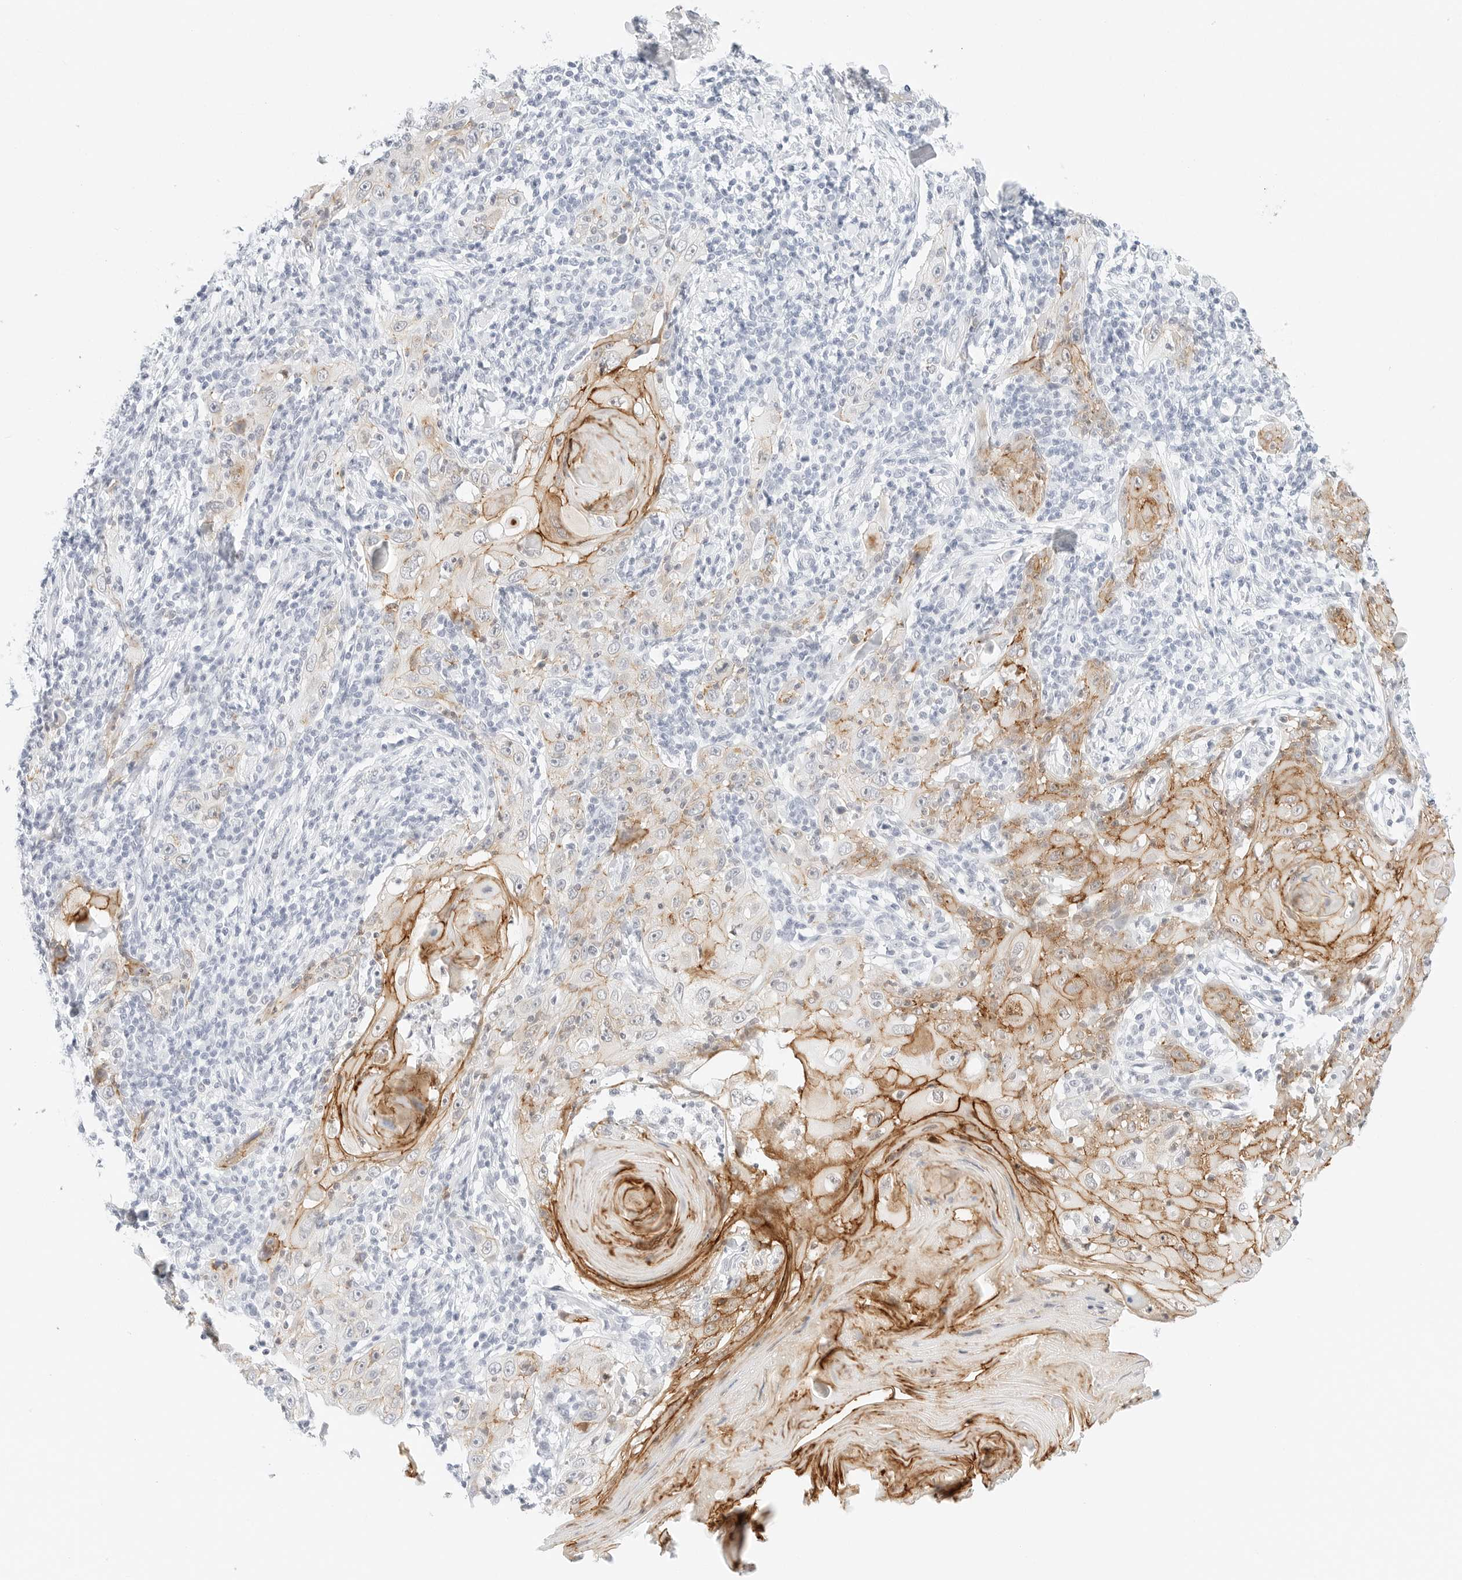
{"staining": {"intensity": "moderate", "quantity": "25%-75%", "location": "cytoplasmic/membranous"}, "tissue": "skin cancer", "cell_type": "Tumor cells", "image_type": "cancer", "snomed": [{"axis": "morphology", "description": "Squamous cell carcinoma, NOS"}, {"axis": "topography", "description": "Skin"}], "caption": "Human skin cancer (squamous cell carcinoma) stained with a brown dye exhibits moderate cytoplasmic/membranous positive staining in about 25%-75% of tumor cells.", "gene": "CDH1", "patient": {"sex": "female", "age": 88}}